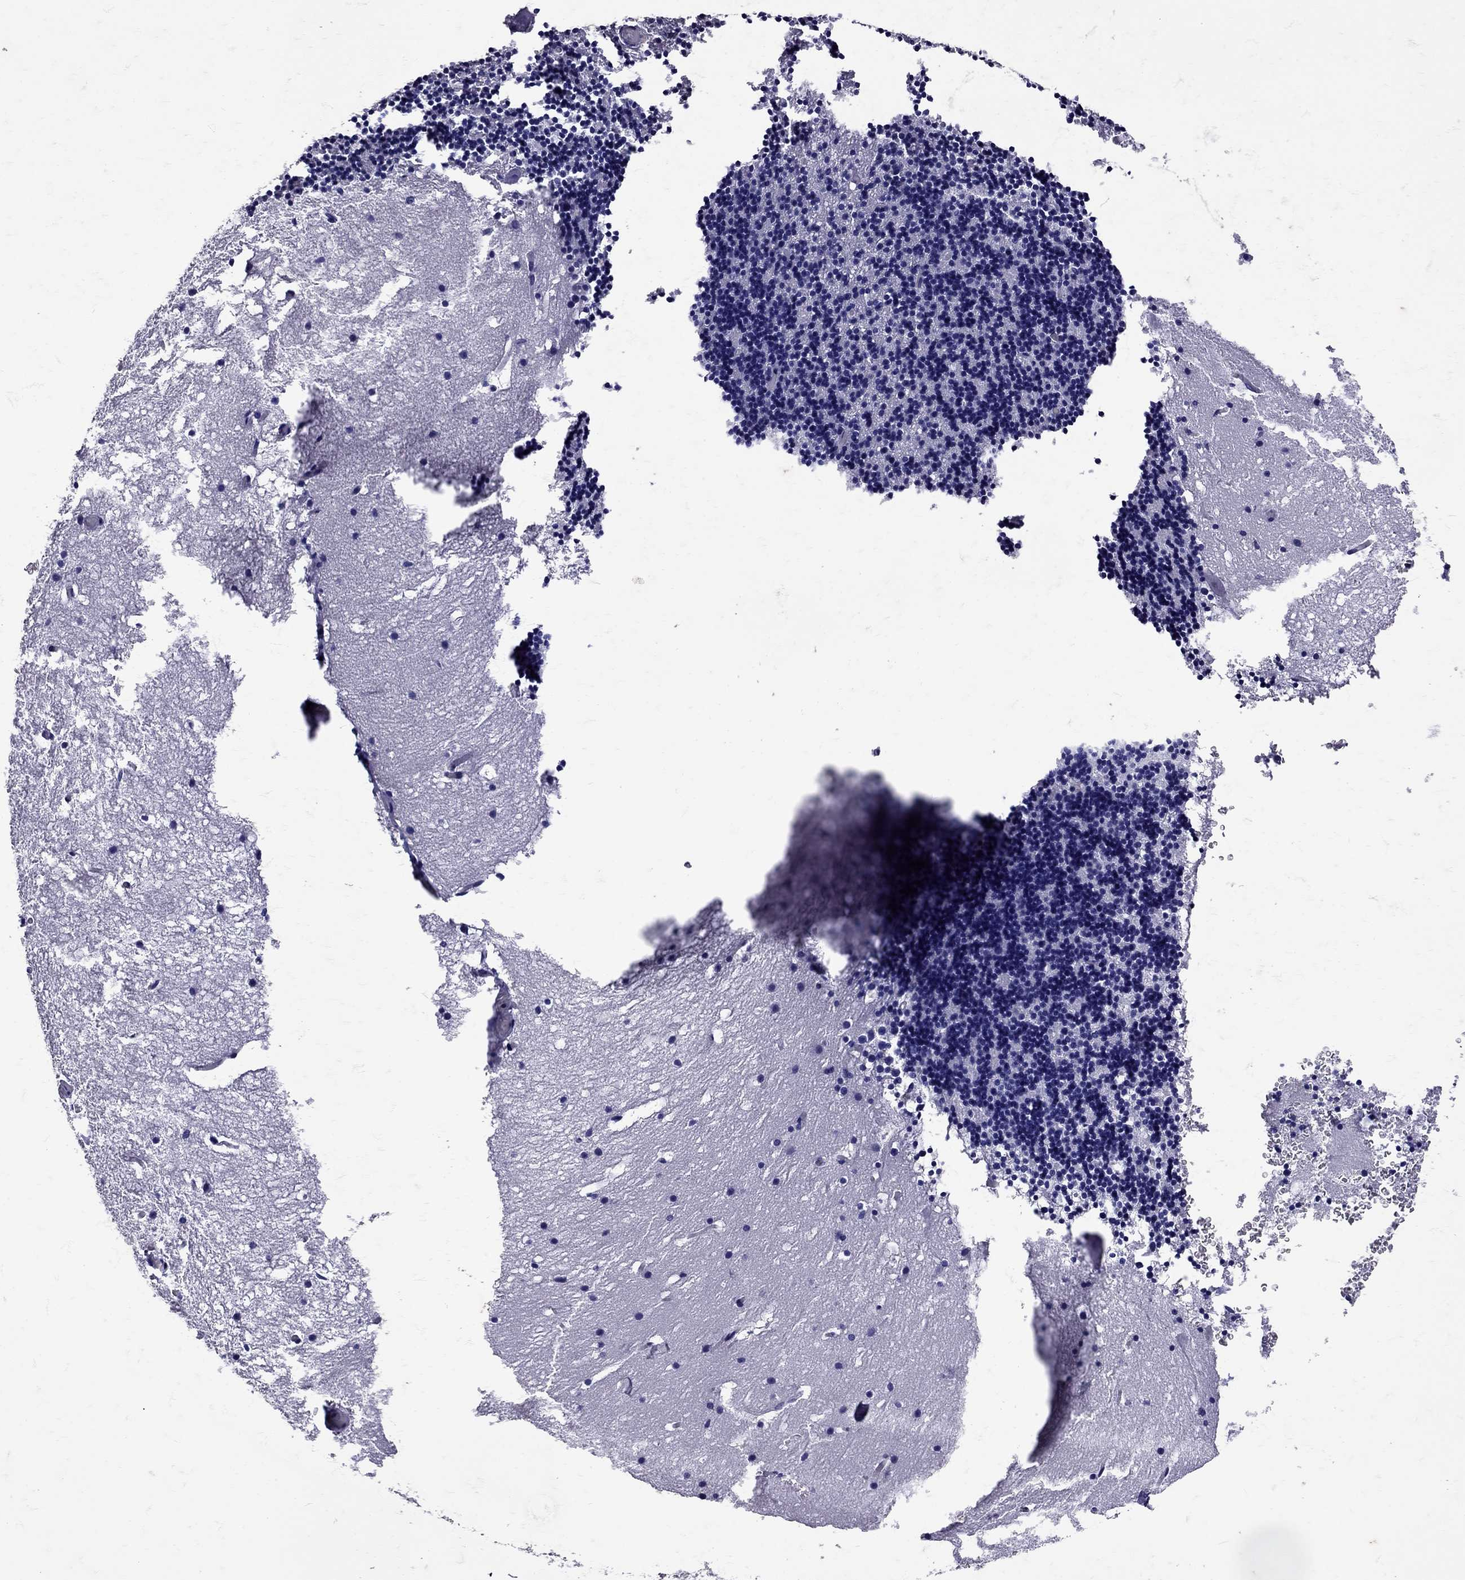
{"staining": {"intensity": "negative", "quantity": "none", "location": "none"}, "tissue": "cerebellum", "cell_type": "Cells in granular layer", "image_type": "normal", "snomed": [{"axis": "morphology", "description": "Normal tissue, NOS"}, {"axis": "topography", "description": "Cerebellum"}], "caption": "DAB immunohistochemical staining of normal human cerebellum shows no significant expression in cells in granular layer.", "gene": "SST", "patient": {"sex": "male", "age": 37}}